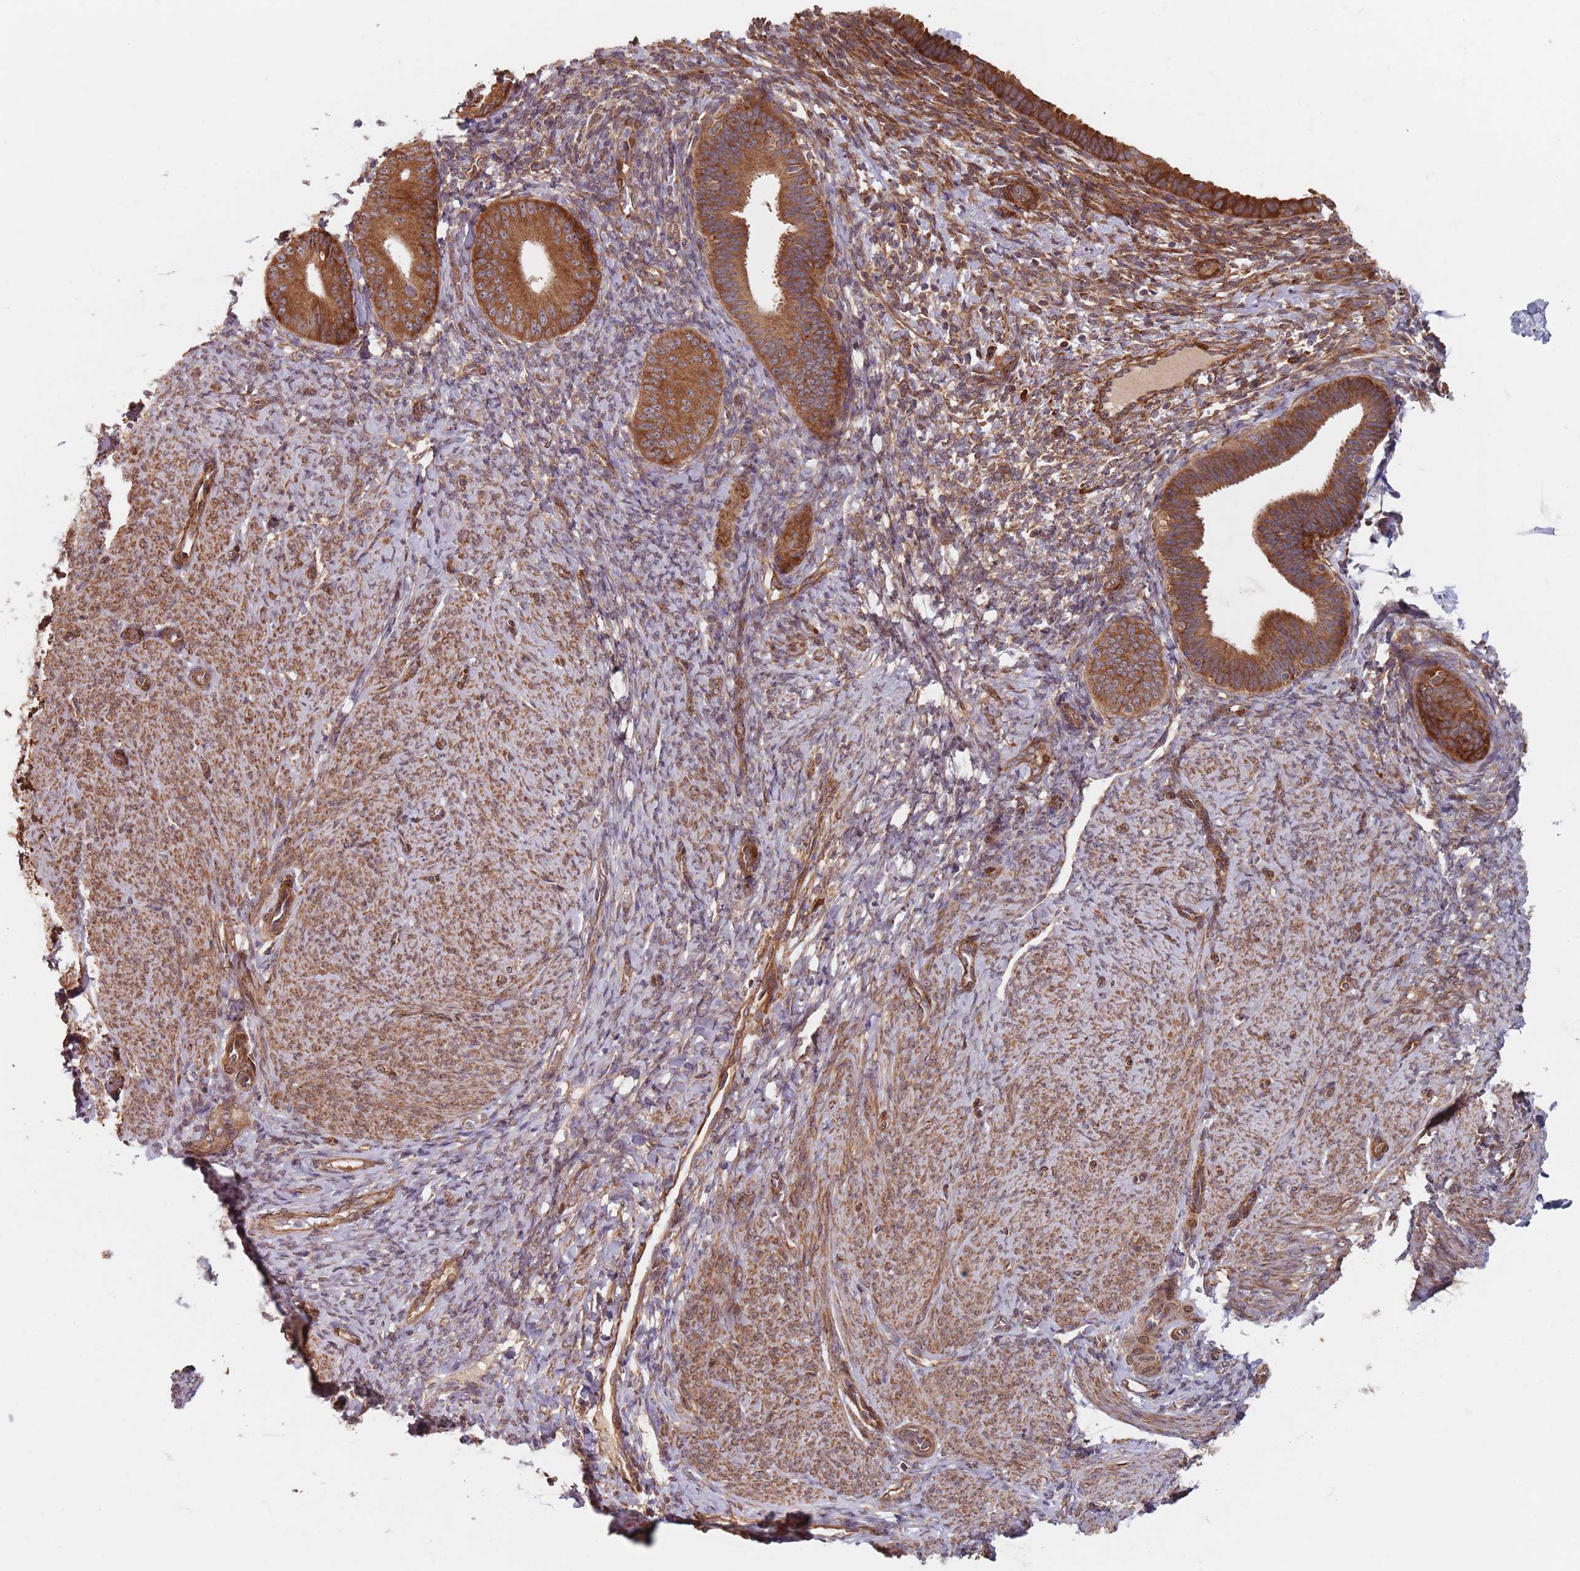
{"staining": {"intensity": "moderate", "quantity": ">75%", "location": "cytoplasmic/membranous"}, "tissue": "endometrium", "cell_type": "Cells in endometrial stroma", "image_type": "normal", "snomed": [{"axis": "morphology", "description": "Normal tissue, NOS"}, {"axis": "topography", "description": "Endometrium"}], "caption": "IHC of unremarkable endometrium demonstrates medium levels of moderate cytoplasmic/membranous positivity in approximately >75% of cells in endometrial stroma. Using DAB (3,3'-diaminobenzidine) (brown) and hematoxylin (blue) stains, captured at high magnification using brightfield microscopy.", "gene": "NOTCH3", "patient": {"sex": "female", "age": 65}}